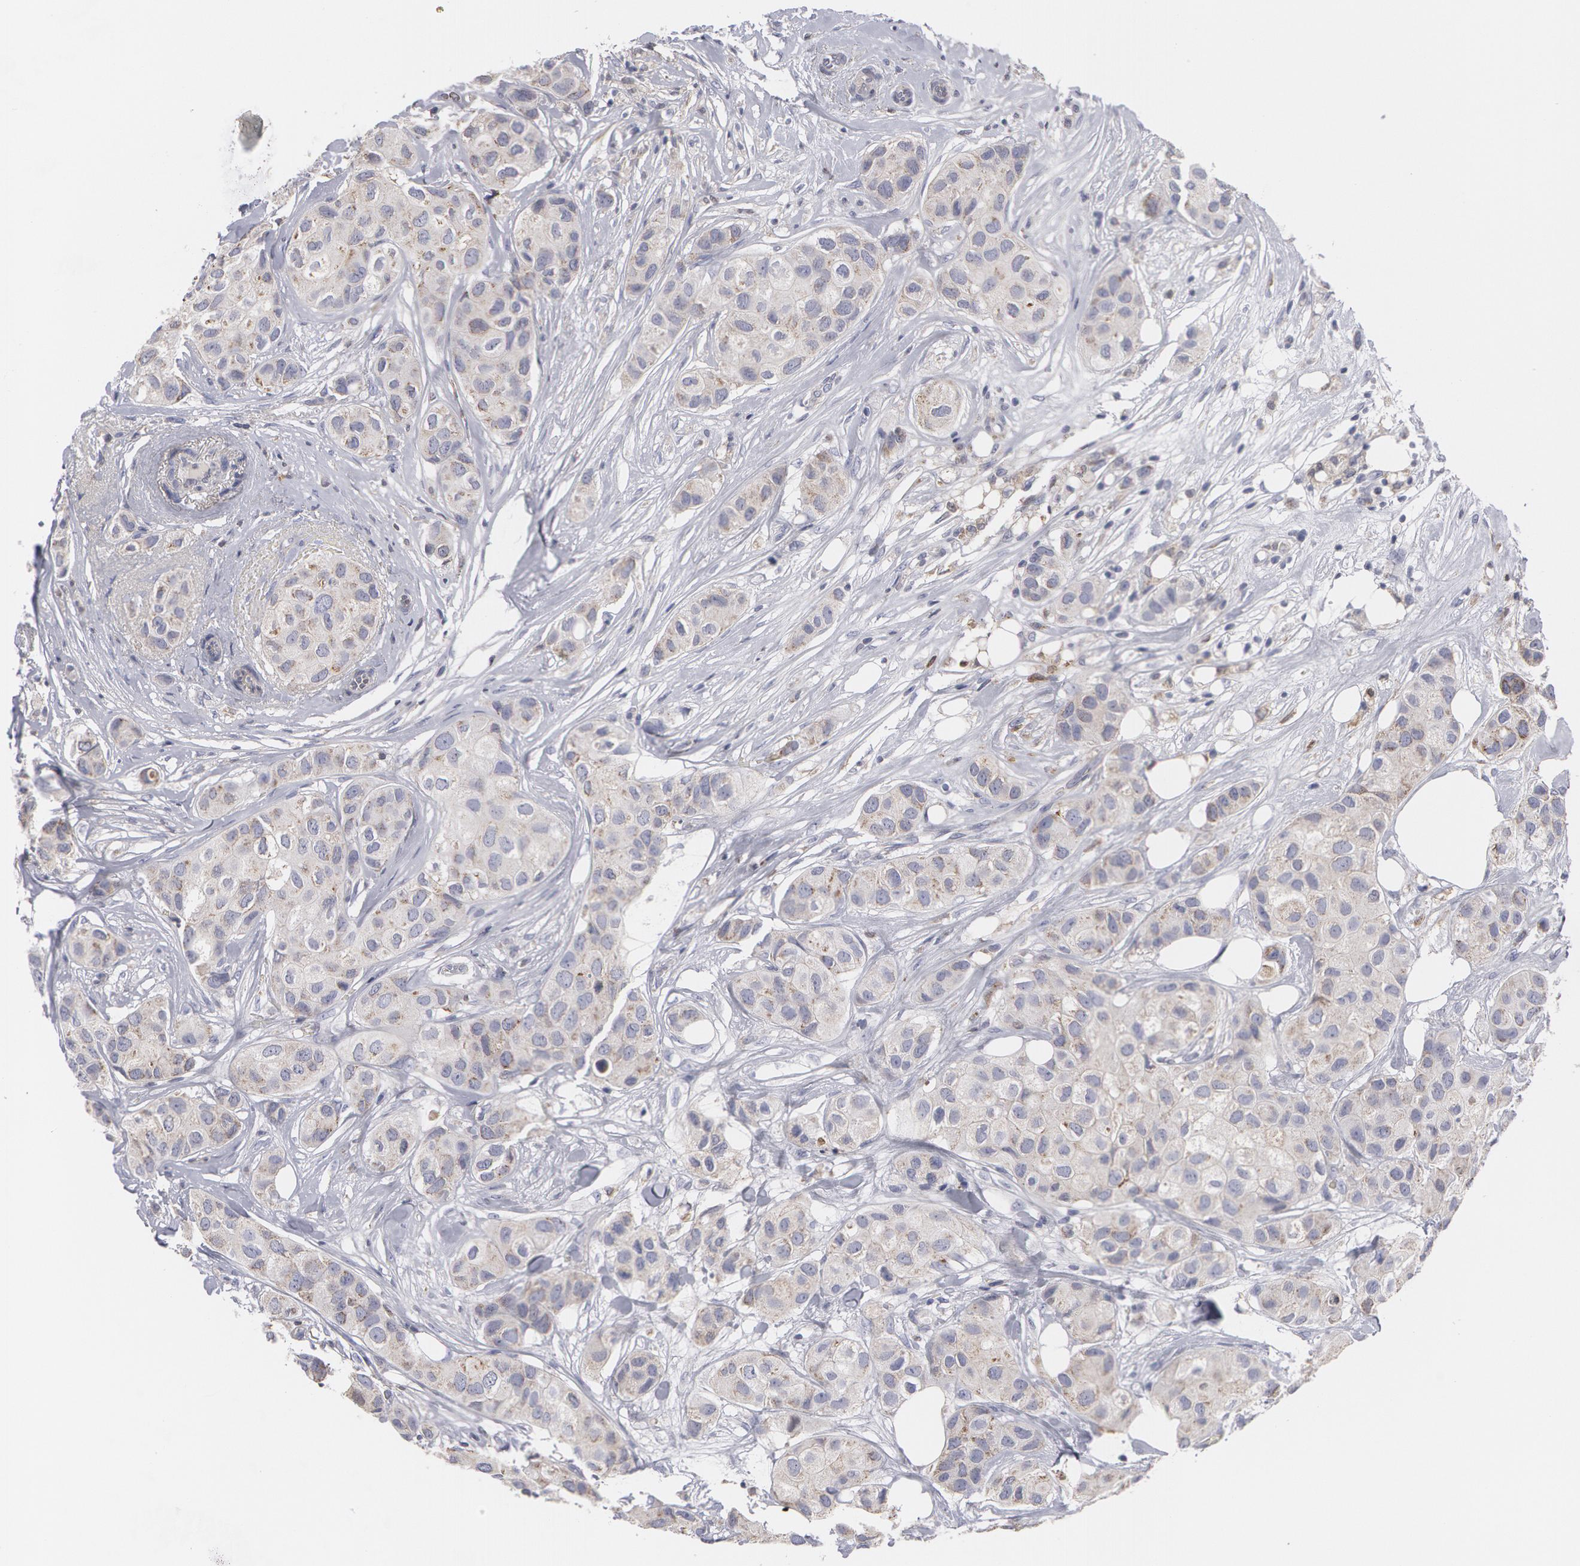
{"staining": {"intensity": "weak", "quantity": ">75%", "location": "cytoplasmic/membranous"}, "tissue": "breast cancer", "cell_type": "Tumor cells", "image_type": "cancer", "snomed": [{"axis": "morphology", "description": "Duct carcinoma"}, {"axis": "topography", "description": "Breast"}], "caption": "This histopathology image demonstrates breast cancer (infiltrating ductal carcinoma) stained with immunohistochemistry to label a protein in brown. The cytoplasmic/membranous of tumor cells show weak positivity for the protein. Nuclei are counter-stained blue.", "gene": "CAT", "patient": {"sex": "female", "age": 68}}